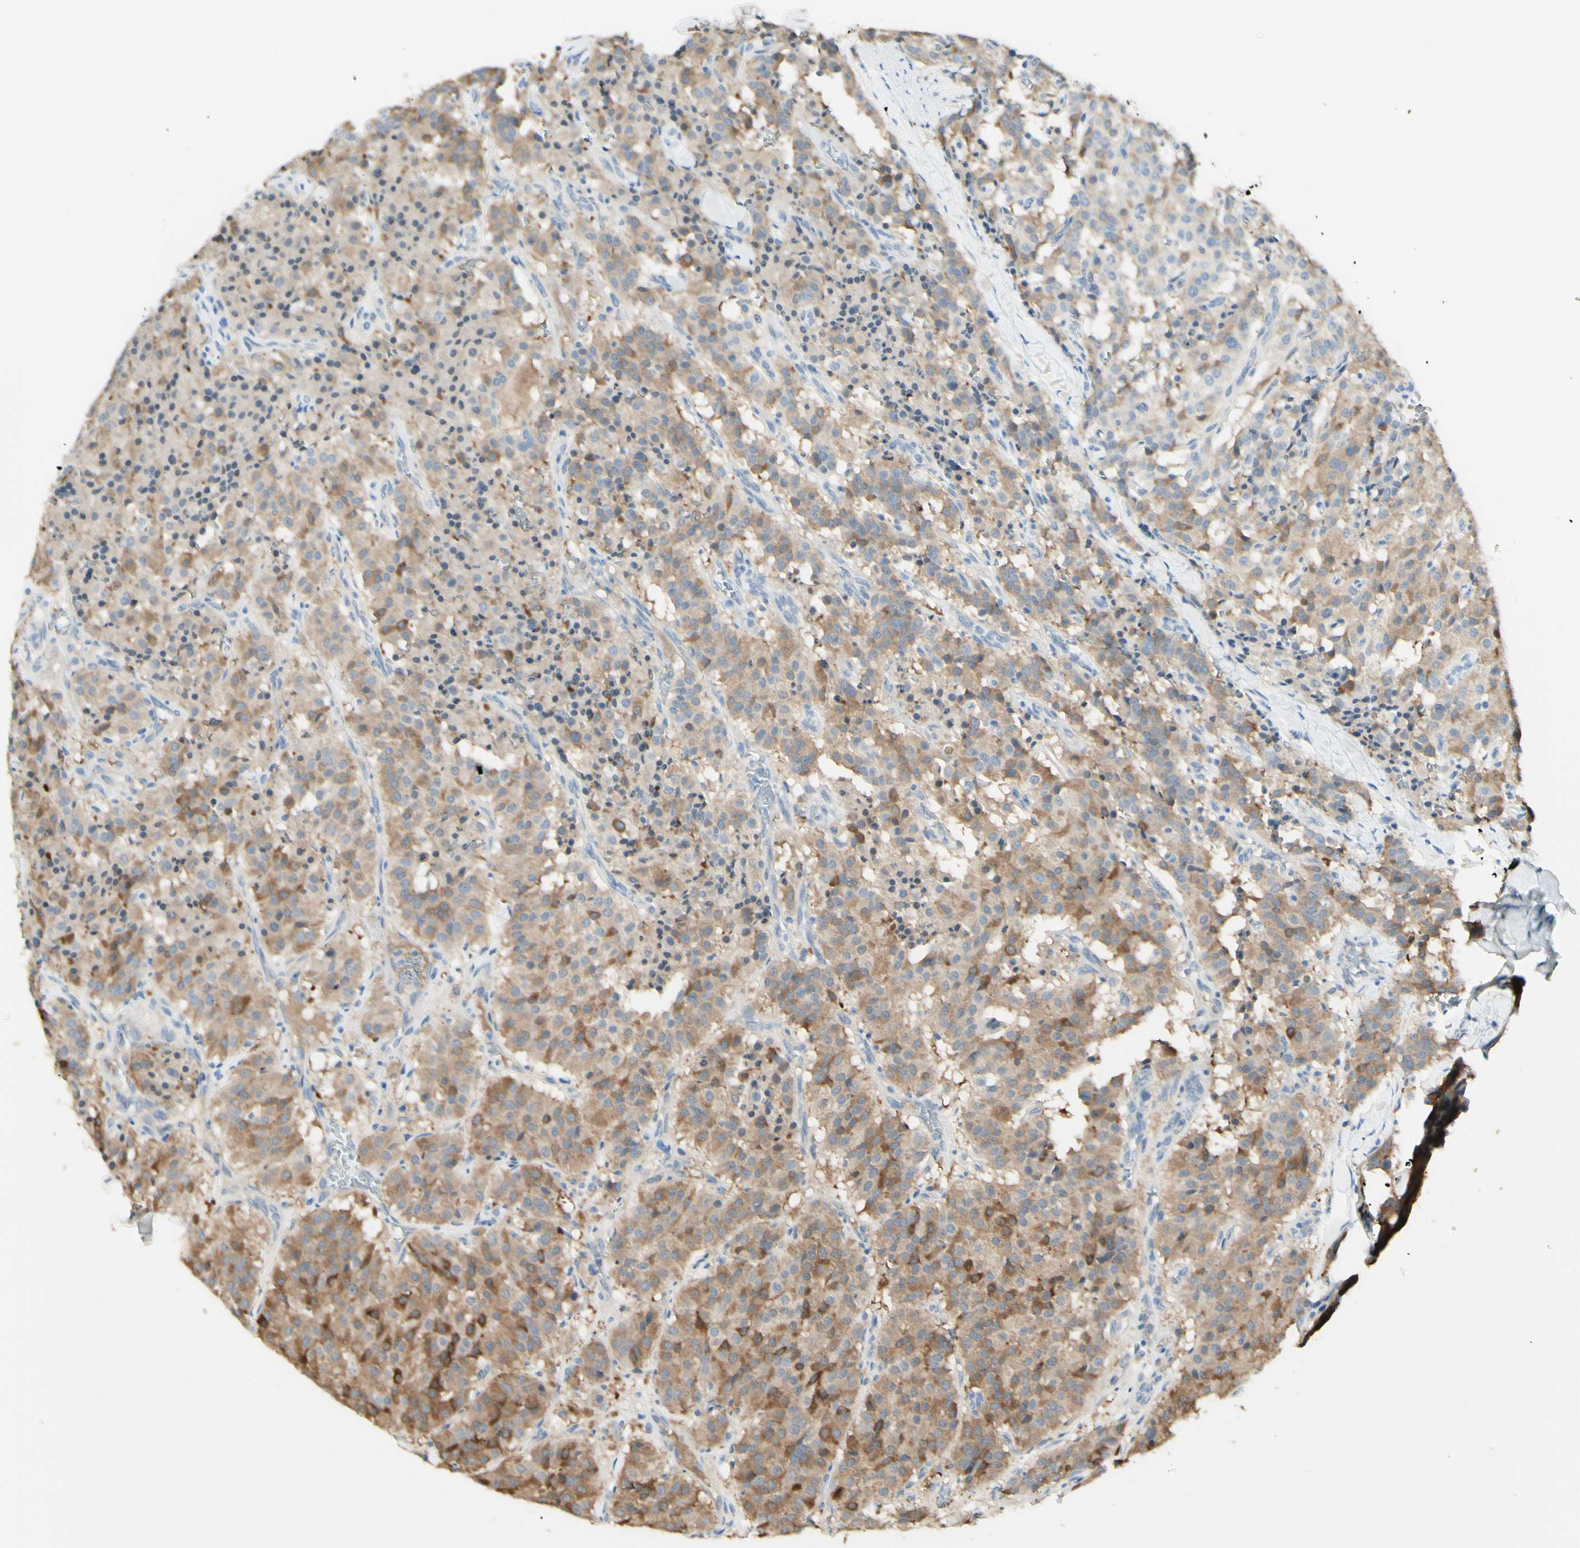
{"staining": {"intensity": "moderate", "quantity": ">75%", "location": "cytoplasmic/membranous"}, "tissue": "carcinoid", "cell_type": "Tumor cells", "image_type": "cancer", "snomed": [{"axis": "morphology", "description": "Carcinoid, malignant, NOS"}, {"axis": "topography", "description": "Lung"}], "caption": "IHC of human carcinoid (malignant) displays medium levels of moderate cytoplasmic/membranous expression in about >75% of tumor cells.", "gene": "MTM1", "patient": {"sex": "male", "age": 30}}